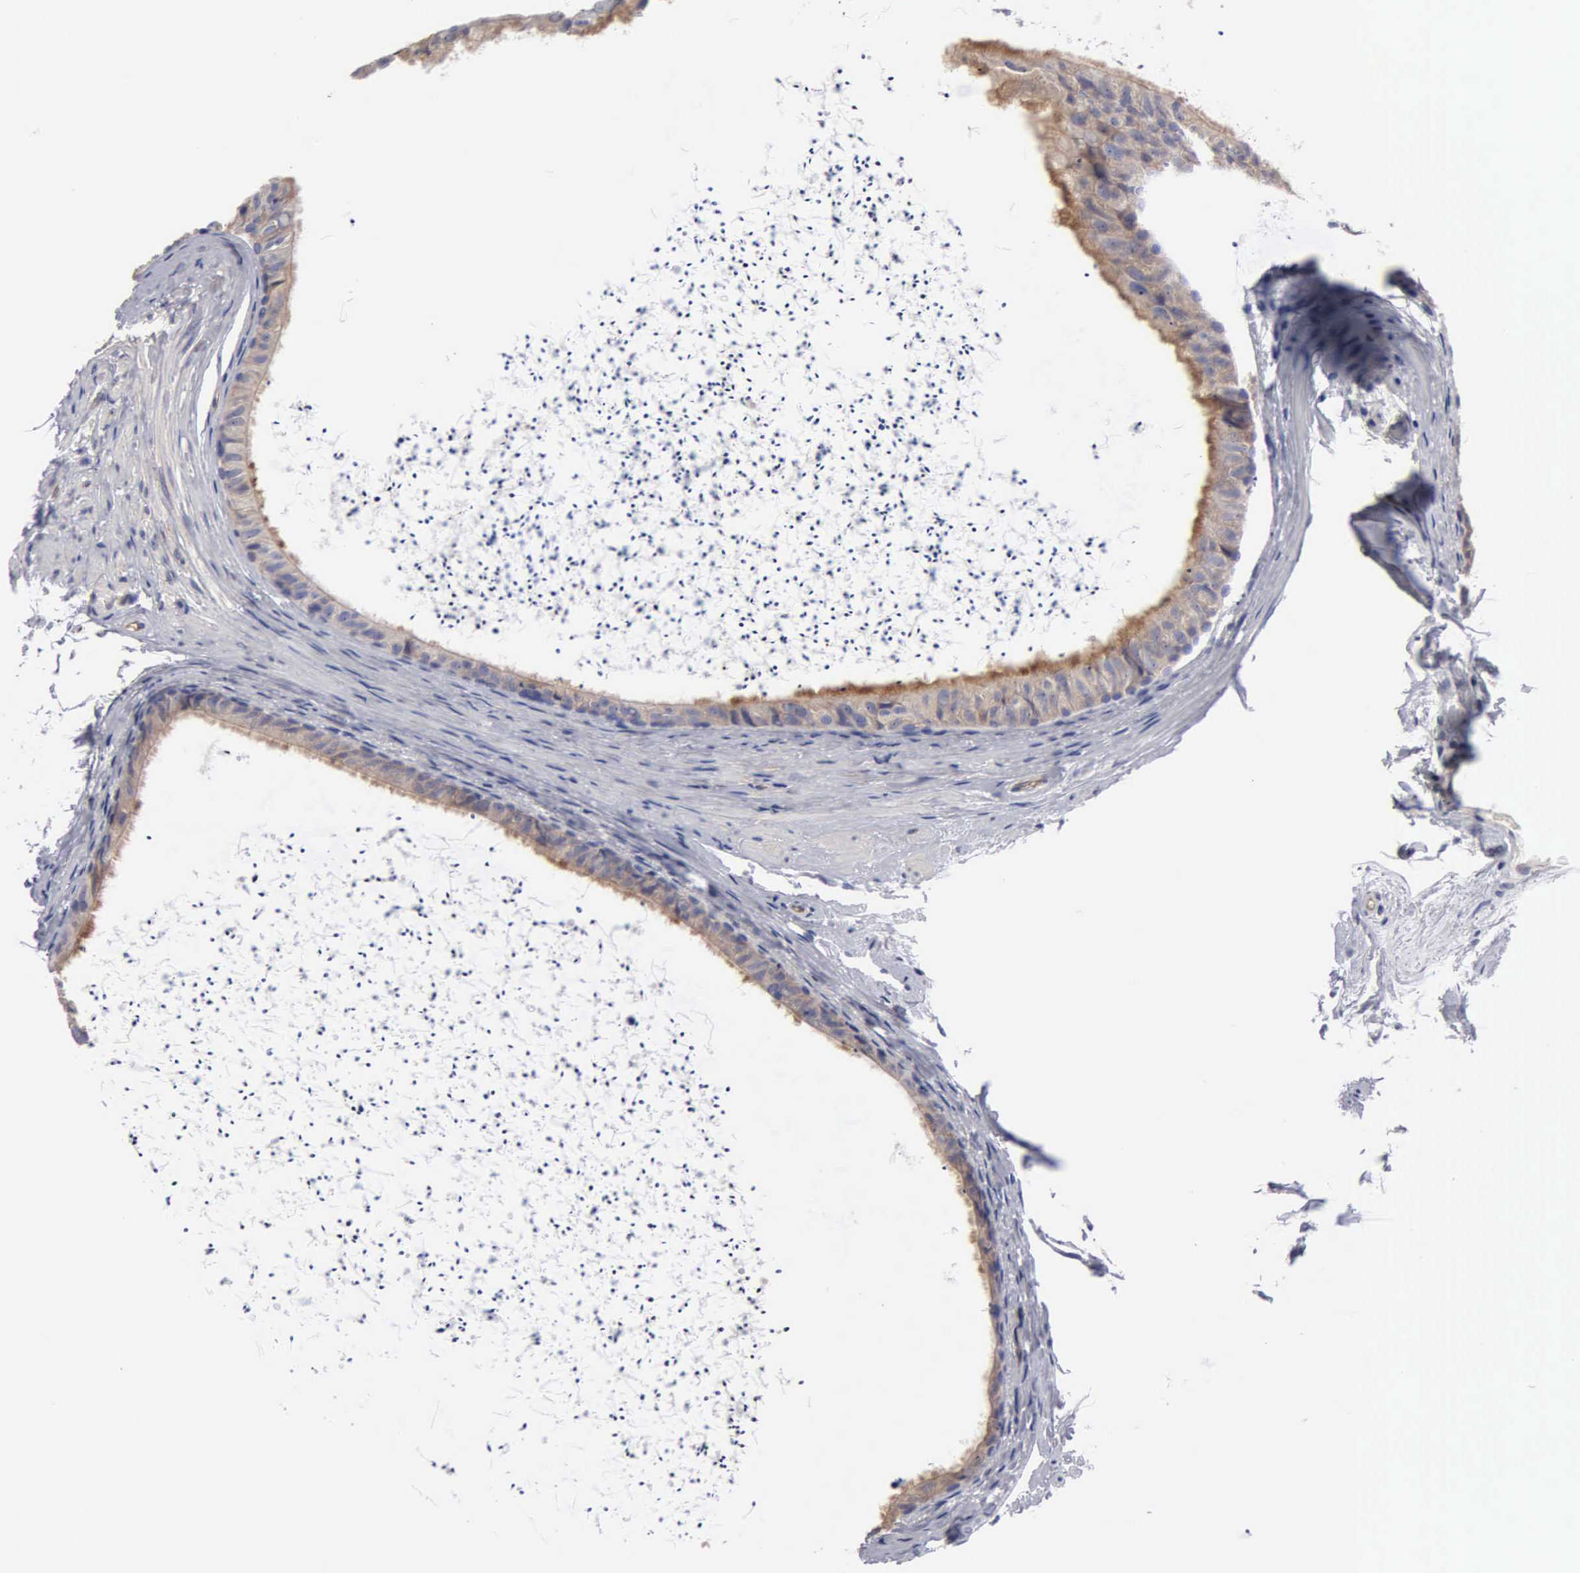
{"staining": {"intensity": "strong", "quantity": "25%-75%", "location": "cytoplasmic/membranous"}, "tissue": "epididymis", "cell_type": "Glandular cells", "image_type": "normal", "snomed": [{"axis": "morphology", "description": "Normal tissue, NOS"}, {"axis": "topography", "description": "Epididymis"}], "caption": "Protein expression analysis of benign human epididymis reveals strong cytoplasmic/membranous positivity in about 25%-75% of glandular cells.", "gene": "RDX", "patient": {"sex": "male", "age": 77}}